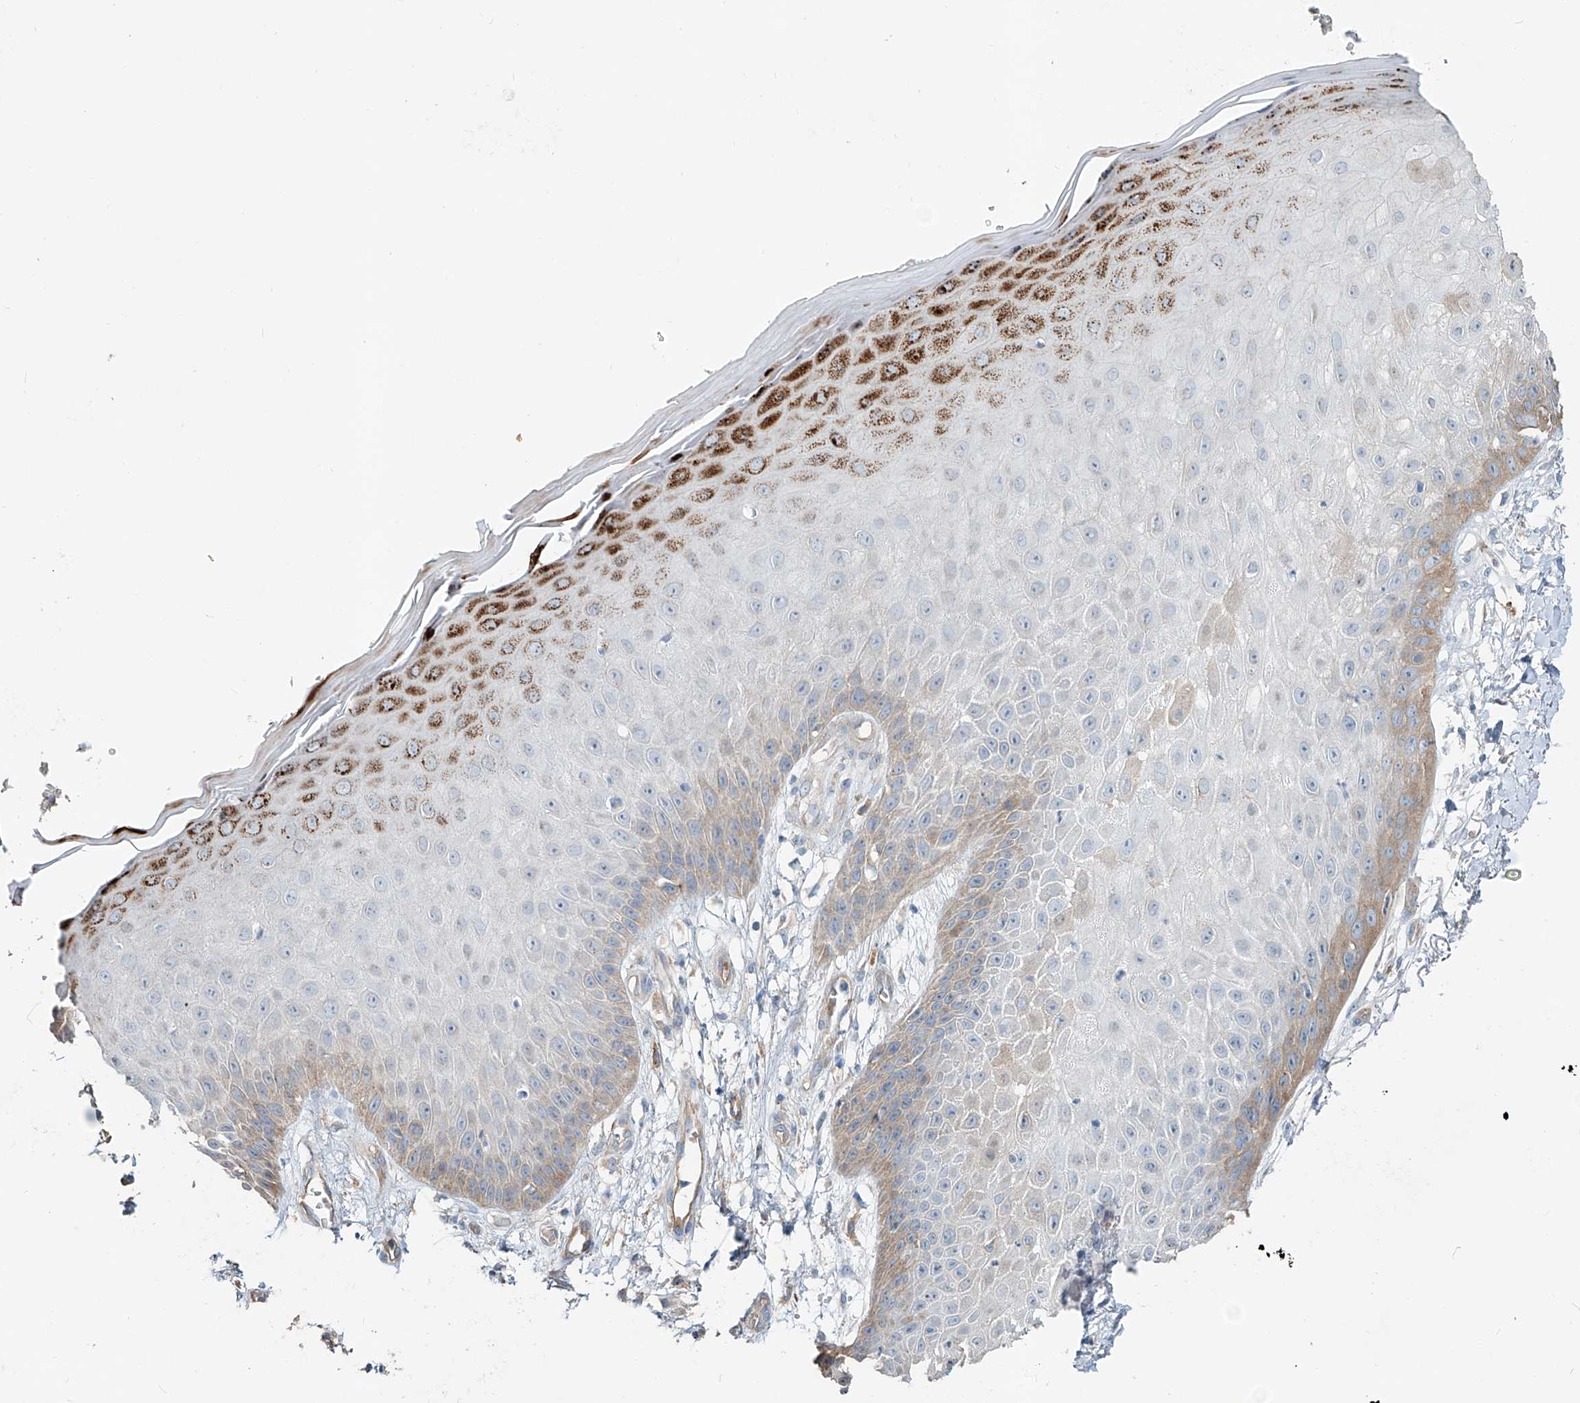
{"staining": {"intensity": "negative", "quantity": "none", "location": "none"}, "tissue": "skin", "cell_type": "Fibroblasts", "image_type": "normal", "snomed": [{"axis": "morphology", "description": "Normal tissue, NOS"}, {"axis": "morphology", "description": "Inflammation, NOS"}, {"axis": "topography", "description": "Skin"}], "caption": "Immunohistochemistry (IHC) image of benign skin: human skin stained with DAB (3,3'-diaminobenzidine) displays no significant protein expression in fibroblasts.", "gene": "TRIM47", "patient": {"sex": "female", "age": 44}}